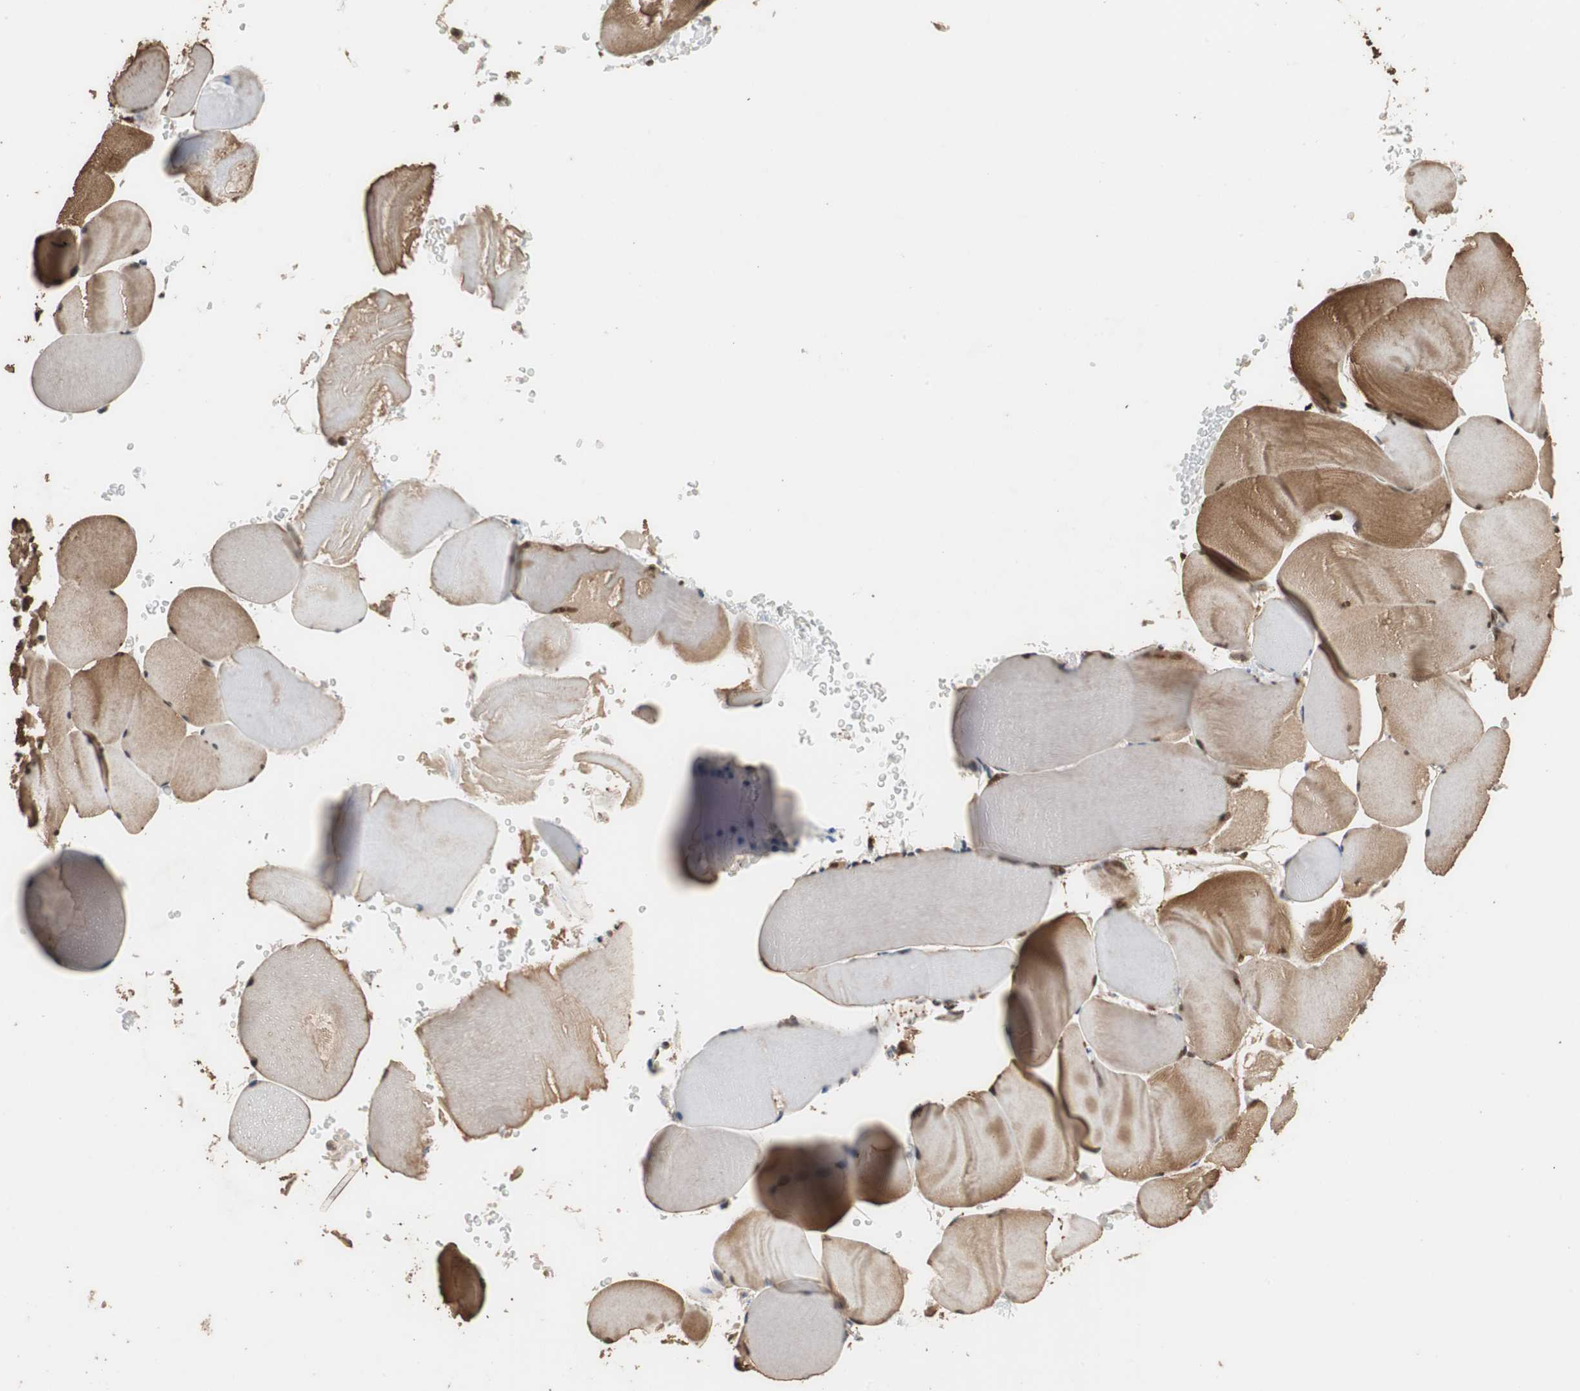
{"staining": {"intensity": "strong", "quantity": ">75%", "location": "cytoplasmic/membranous,nuclear"}, "tissue": "skeletal muscle", "cell_type": "Myocytes", "image_type": "normal", "snomed": [{"axis": "morphology", "description": "Normal tissue, NOS"}, {"axis": "topography", "description": "Skeletal muscle"}], "caption": "Myocytes reveal high levels of strong cytoplasmic/membranous,nuclear positivity in about >75% of cells in benign human skeletal muscle. The staining is performed using DAB brown chromogen to label protein expression. The nuclei are counter-stained blue using hematoxylin.", "gene": "CDC5L", "patient": {"sex": "male", "age": 62}}